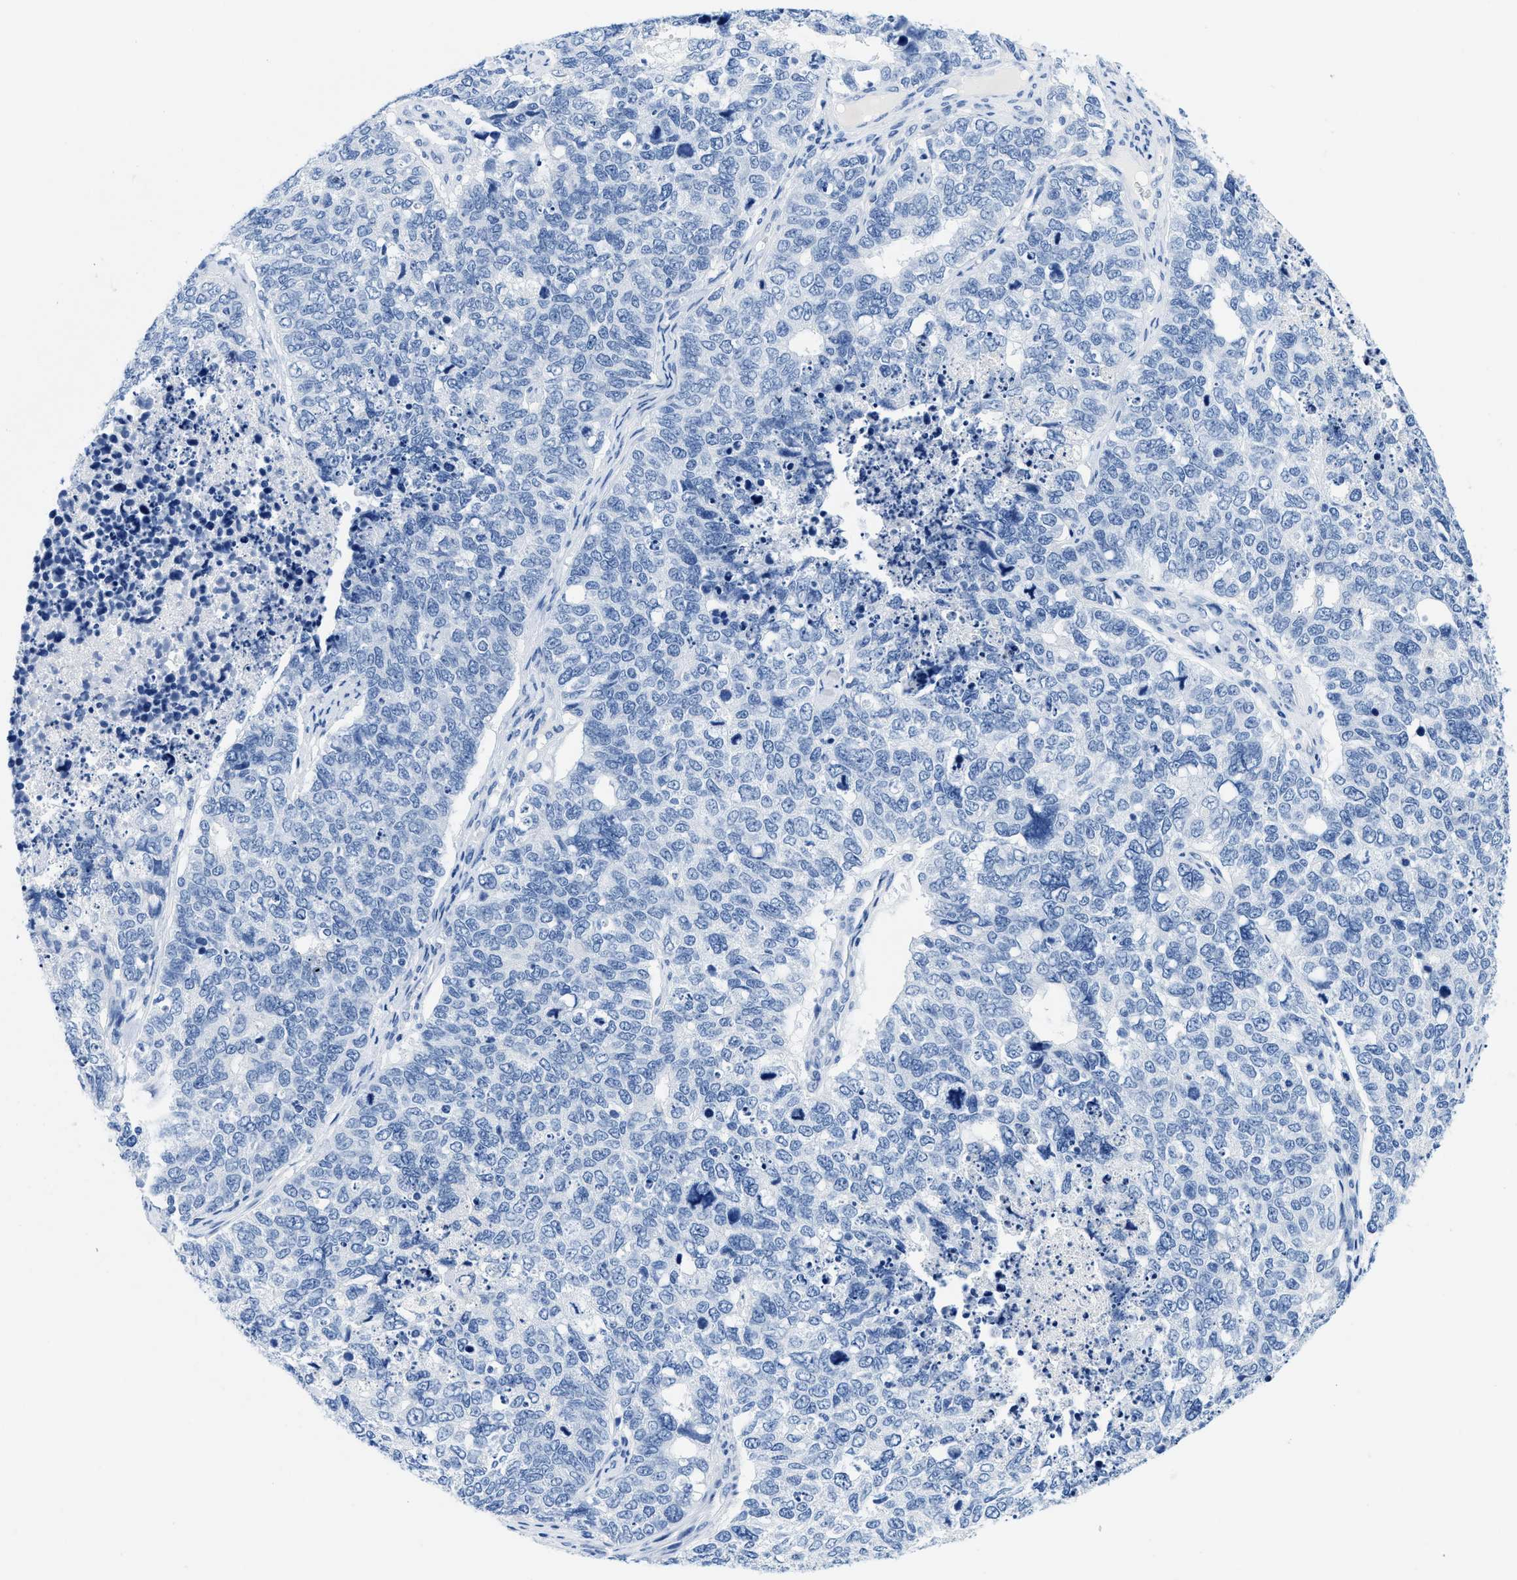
{"staining": {"intensity": "negative", "quantity": "none", "location": "none"}, "tissue": "cervical cancer", "cell_type": "Tumor cells", "image_type": "cancer", "snomed": [{"axis": "morphology", "description": "Squamous cell carcinoma, NOS"}, {"axis": "topography", "description": "Cervix"}], "caption": "High power microscopy micrograph of an immunohistochemistry micrograph of cervical squamous cell carcinoma, revealing no significant positivity in tumor cells. (DAB (3,3'-diaminobenzidine) immunohistochemistry (IHC) with hematoxylin counter stain).", "gene": "GSN", "patient": {"sex": "female", "age": 63}}